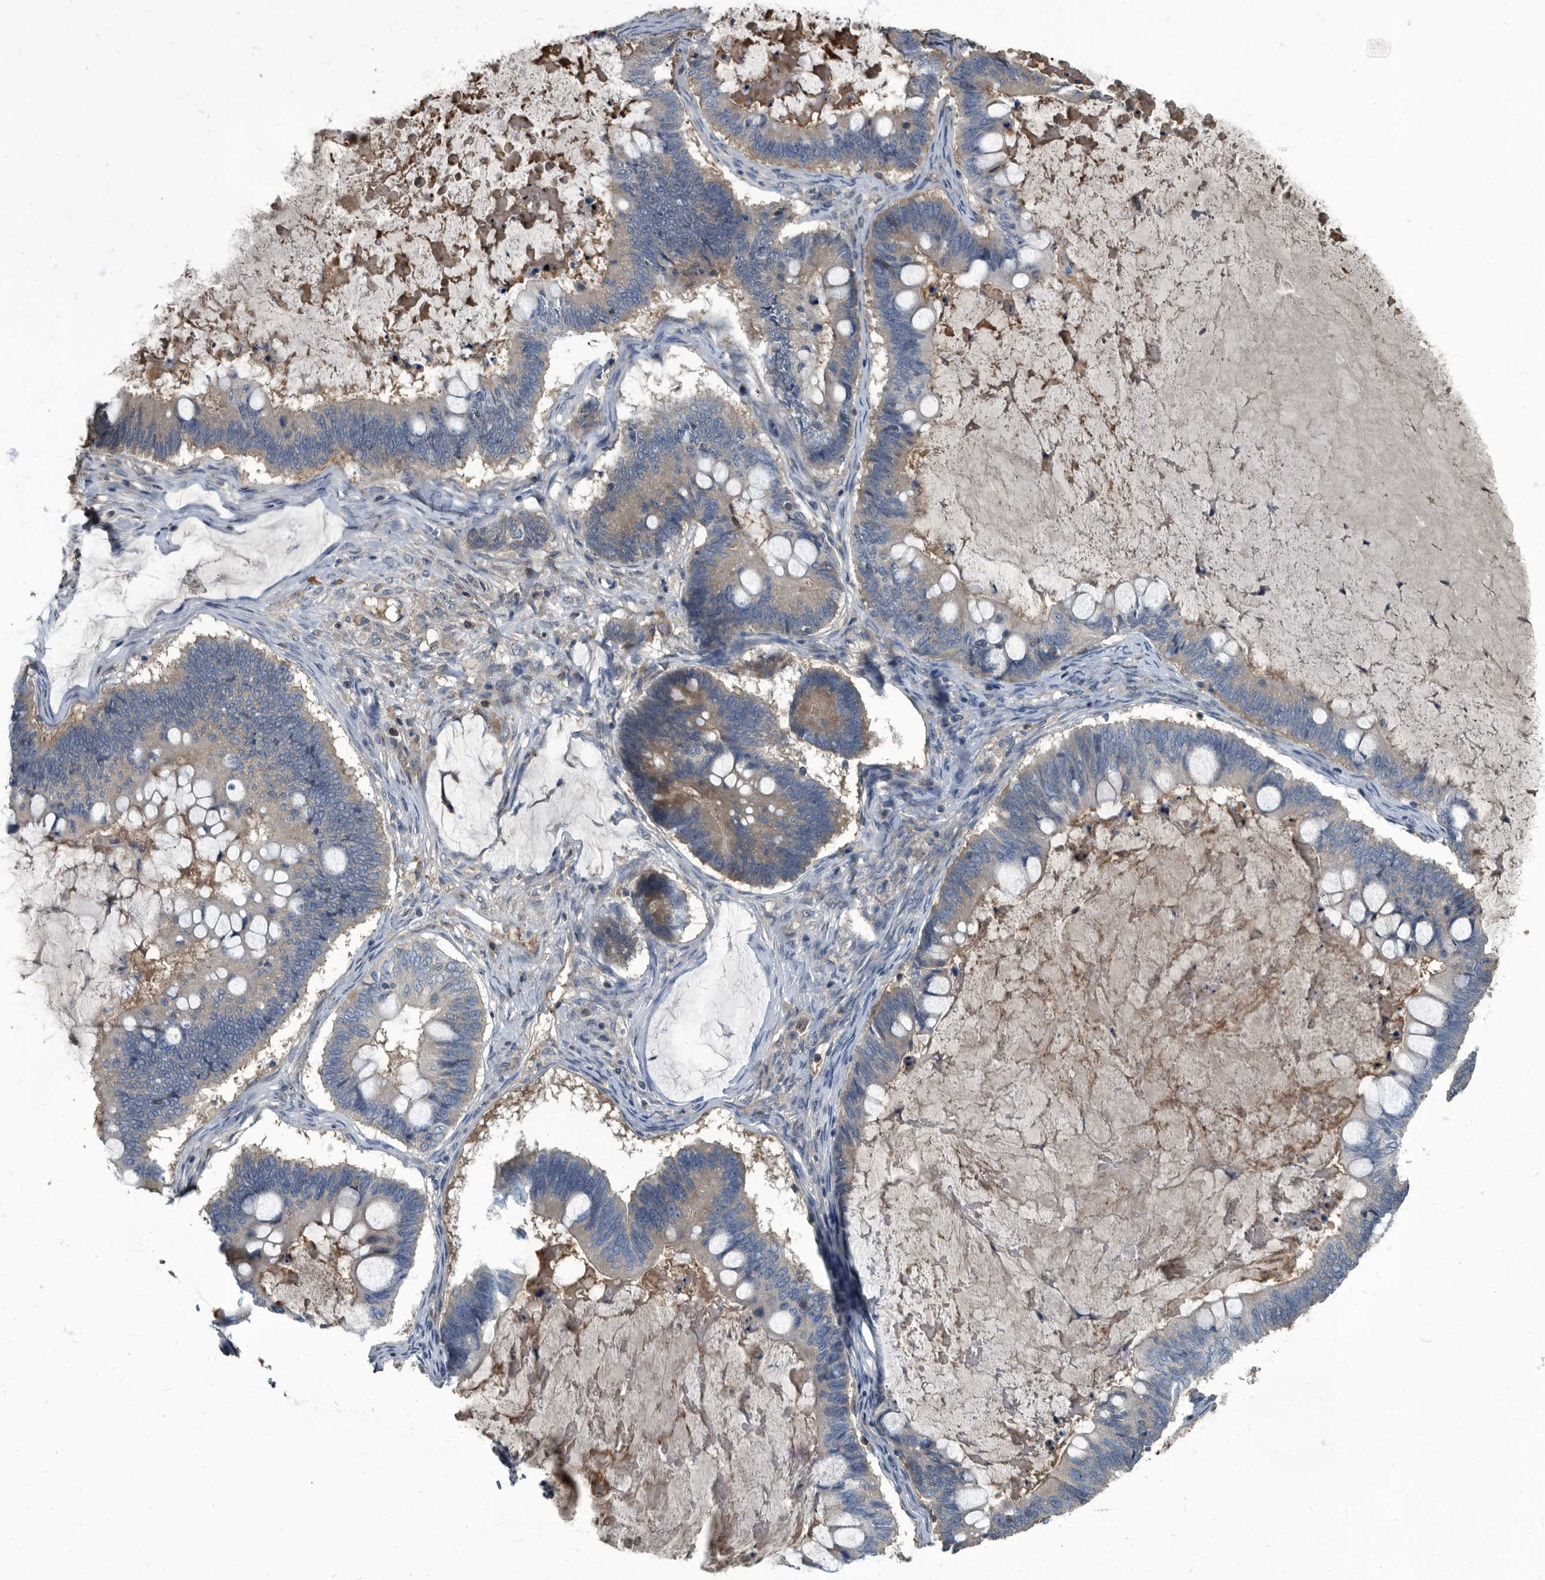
{"staining": {"intensity": "weak", "quantity": "25%-75%", "location": "cytoplasmic/membranous"}, "tissue": "ovarian cancer", "cell_type": "Tumor cells", "image_type": "cancer", "snomed": [{"axis": "morphology", "description": "Cystadenocarcinoma, mucinous, NOS"}, {"axis": "topography", "description": "Ovary"}], "caption": "Ovarian cancer stained with a brown dye demonstrates weak cytoplasmic/membranous positive staining in approximately 25%-75% of tumor cells.", "gene": "CDV3", "patient": {"sex": "female", "age": 61}}